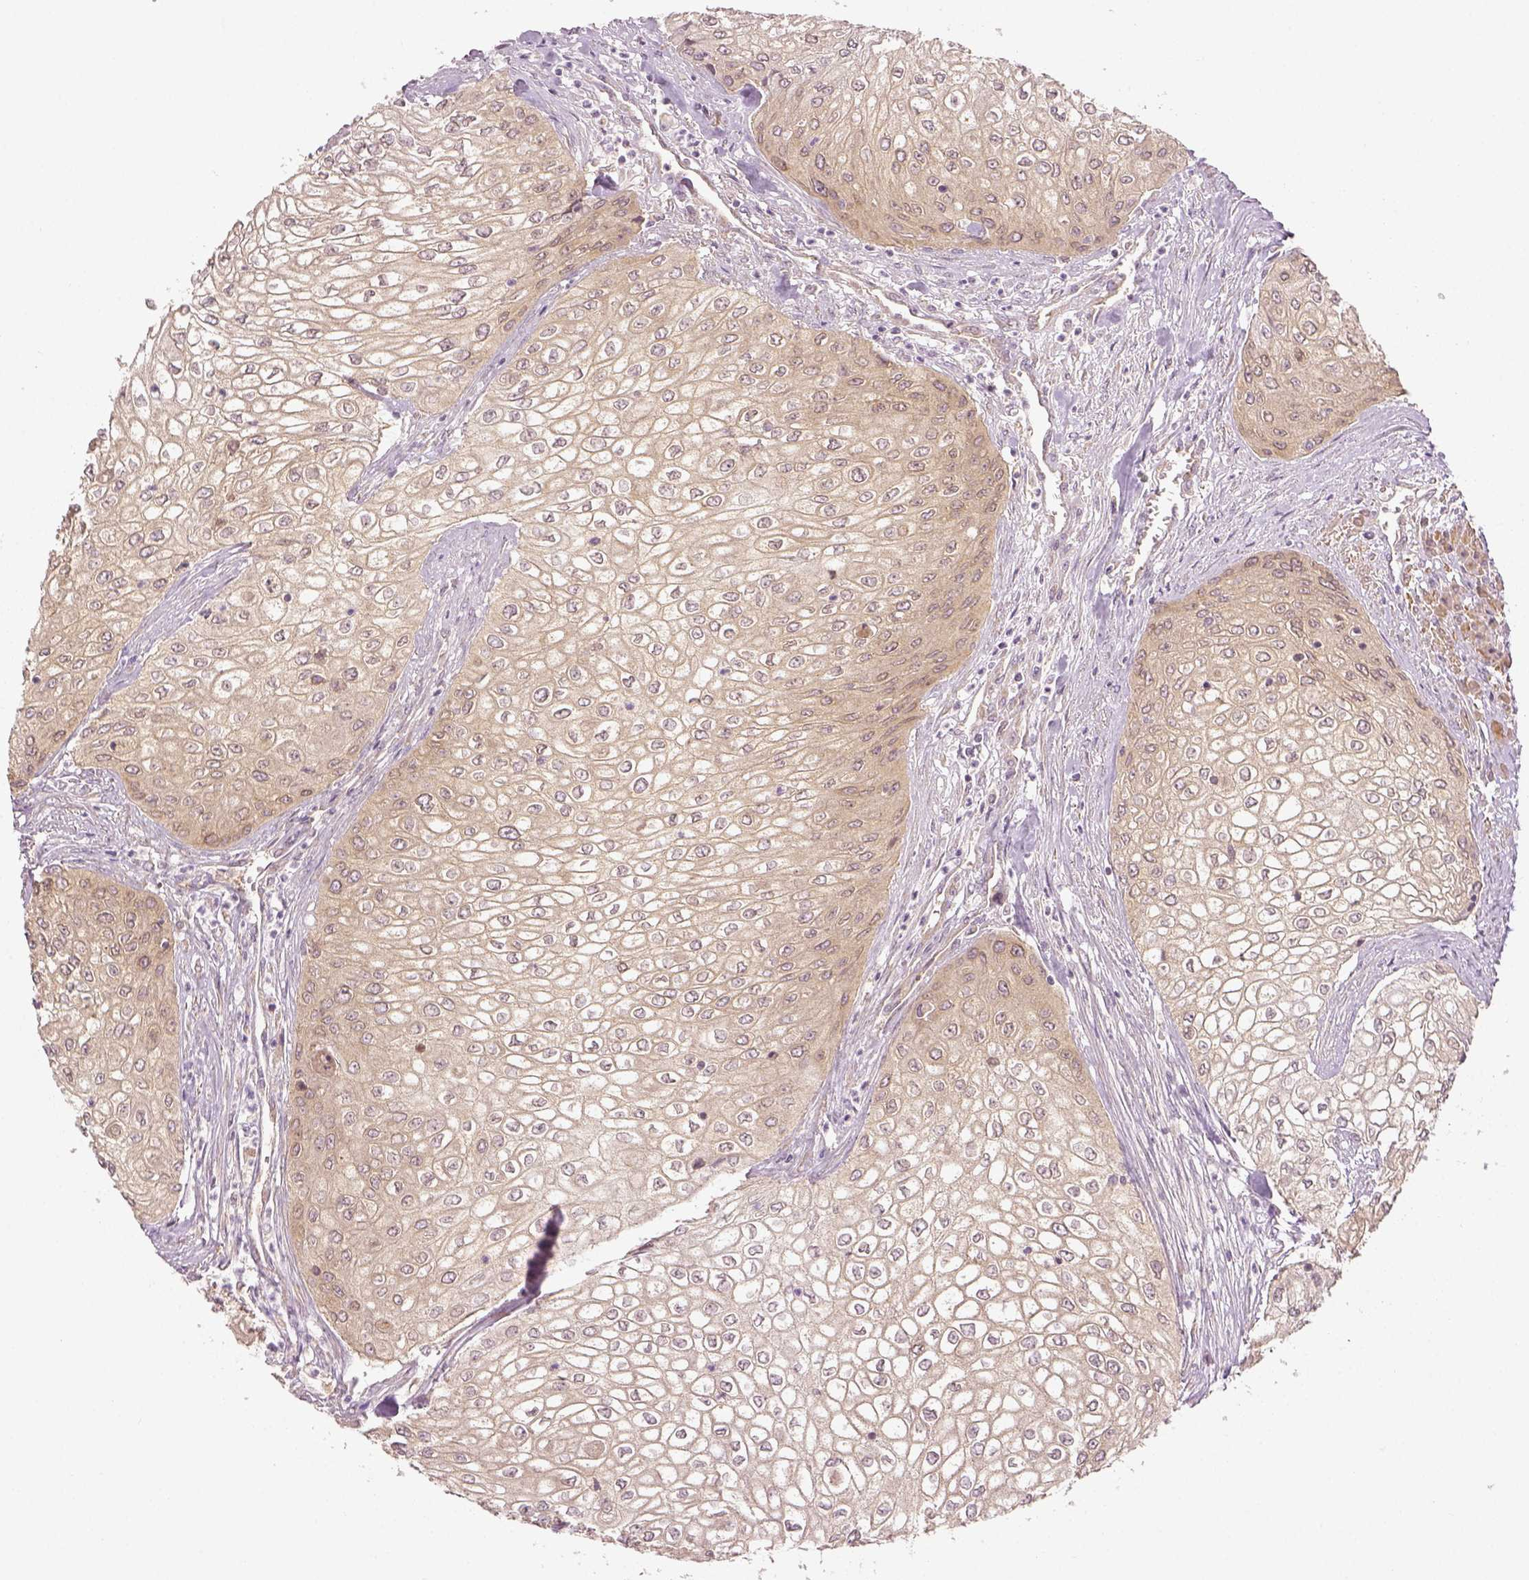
{"staining": {"intensity": "weak", "quantity": ">75%", "location": "cytoplasmic/membranous"}, "tissue": "urothelial cancer", "cell_type": "Tumor cells", "image_type": "cancer", "snomed": [{"axis": "morphology", "description": "Urothelial carcinoma, High grade"}, {"axis": "topography", "description": "Urinary bladder"}], "caption": "Urothelial carcinoma (high-grade) was stained to show a protein in brown. There is low levels of weak cytoplasmic/membranous expression in approximately >75% of tumor cells.", "gene": "PAIP1", "patient": {"sex": "male", "age": 62}}